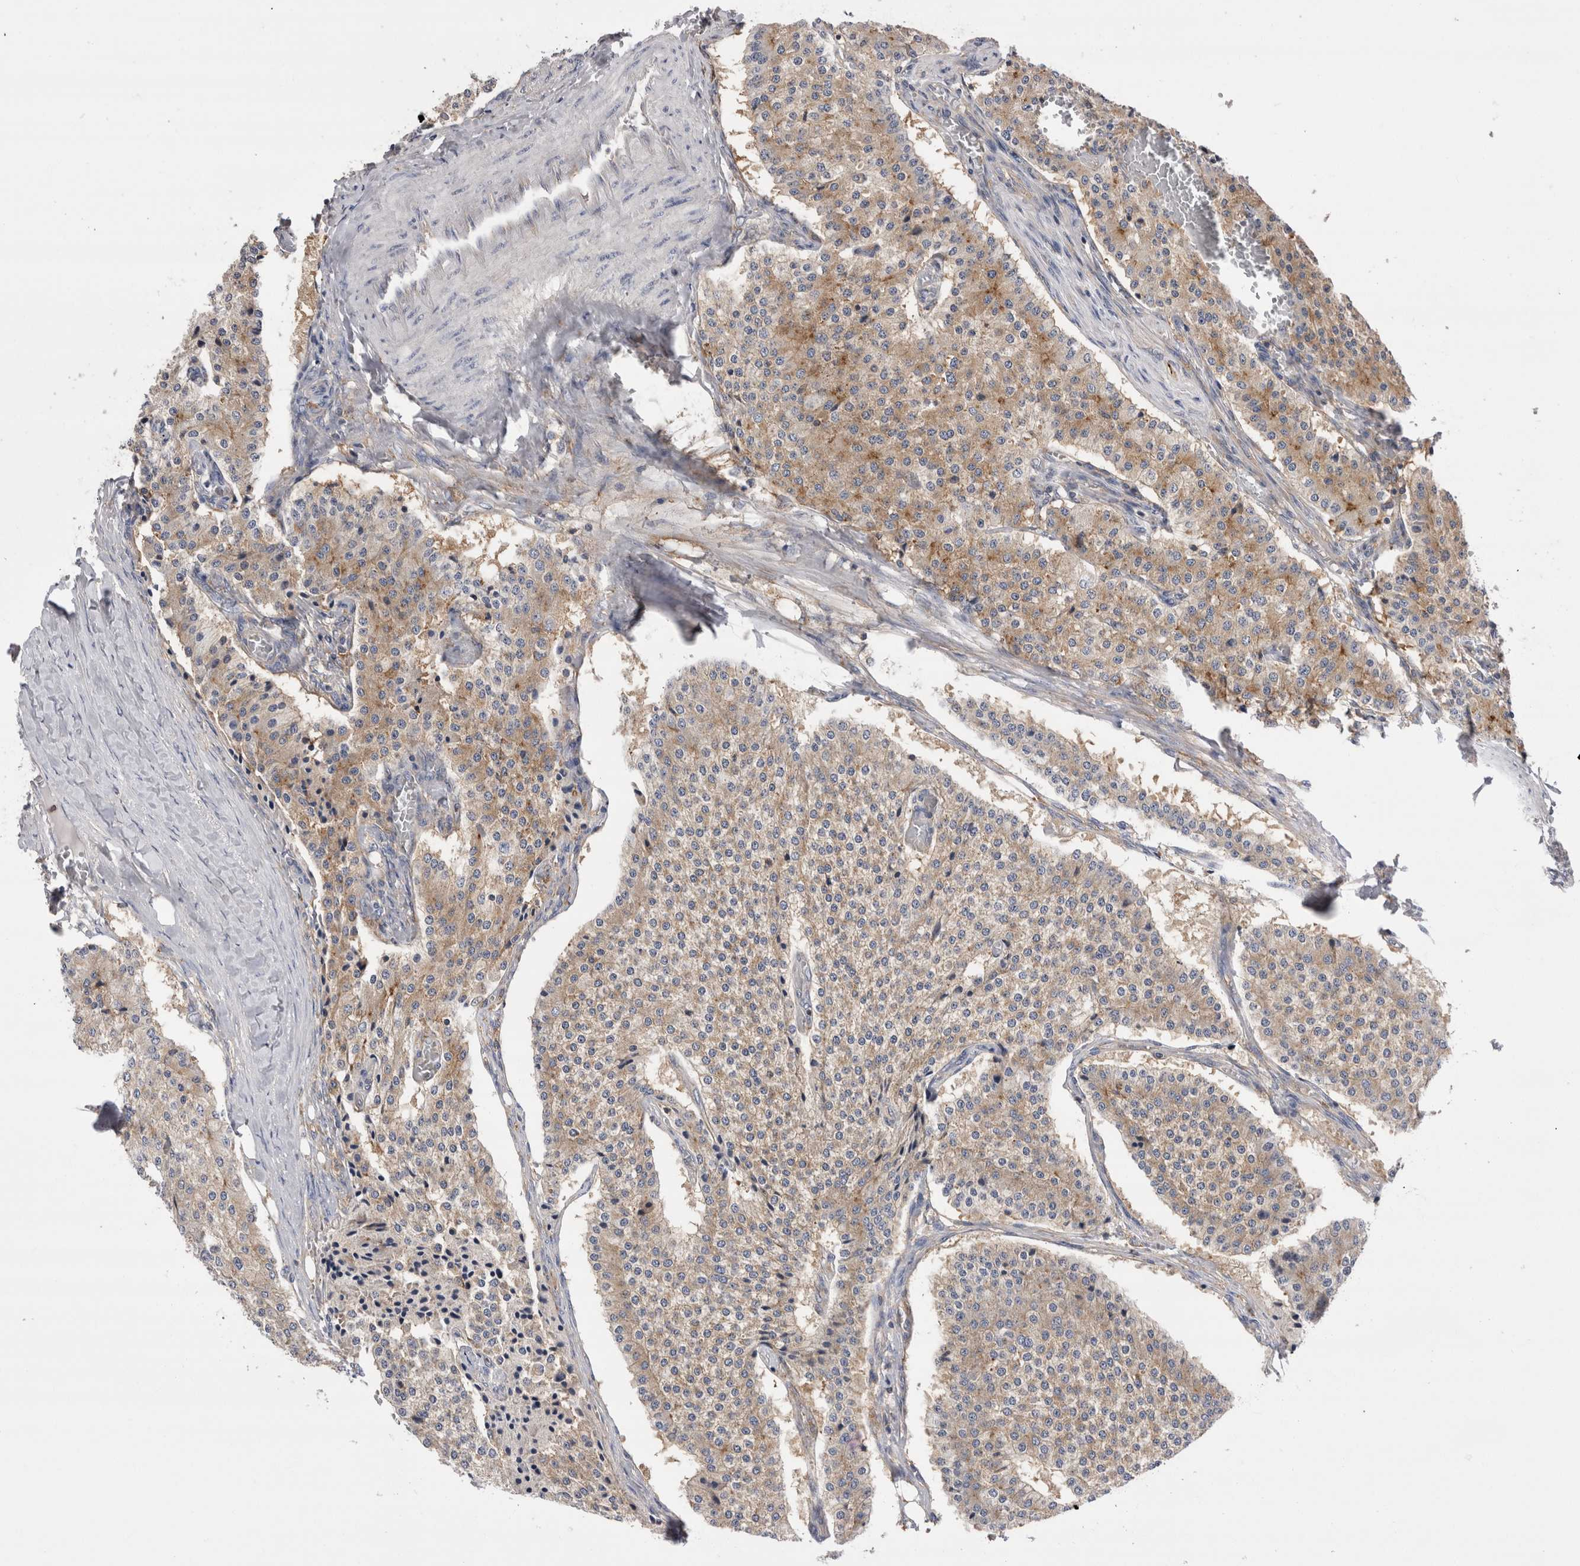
{"staining": {"intensity": "weak", "quantity": ">75%", "location": "cytoplasmic/membranous"}, "tissue": "carcinoid", "cell_type": "Tumor cells", "image_type": "cancer", "snomed": [{"axis": "morphology", "description": "Carcinoid, malignant, NOS"}, {"axis": "topography", "description": "Colon"}], "caption": "The immunohistochemical stain highlights weak cytoplasmic/membranous staining in tumor cells of carcinoid (malignant) tissue.", "gene": "RAB11FIP1", "patient": {"sex": "female", "age": 52}}